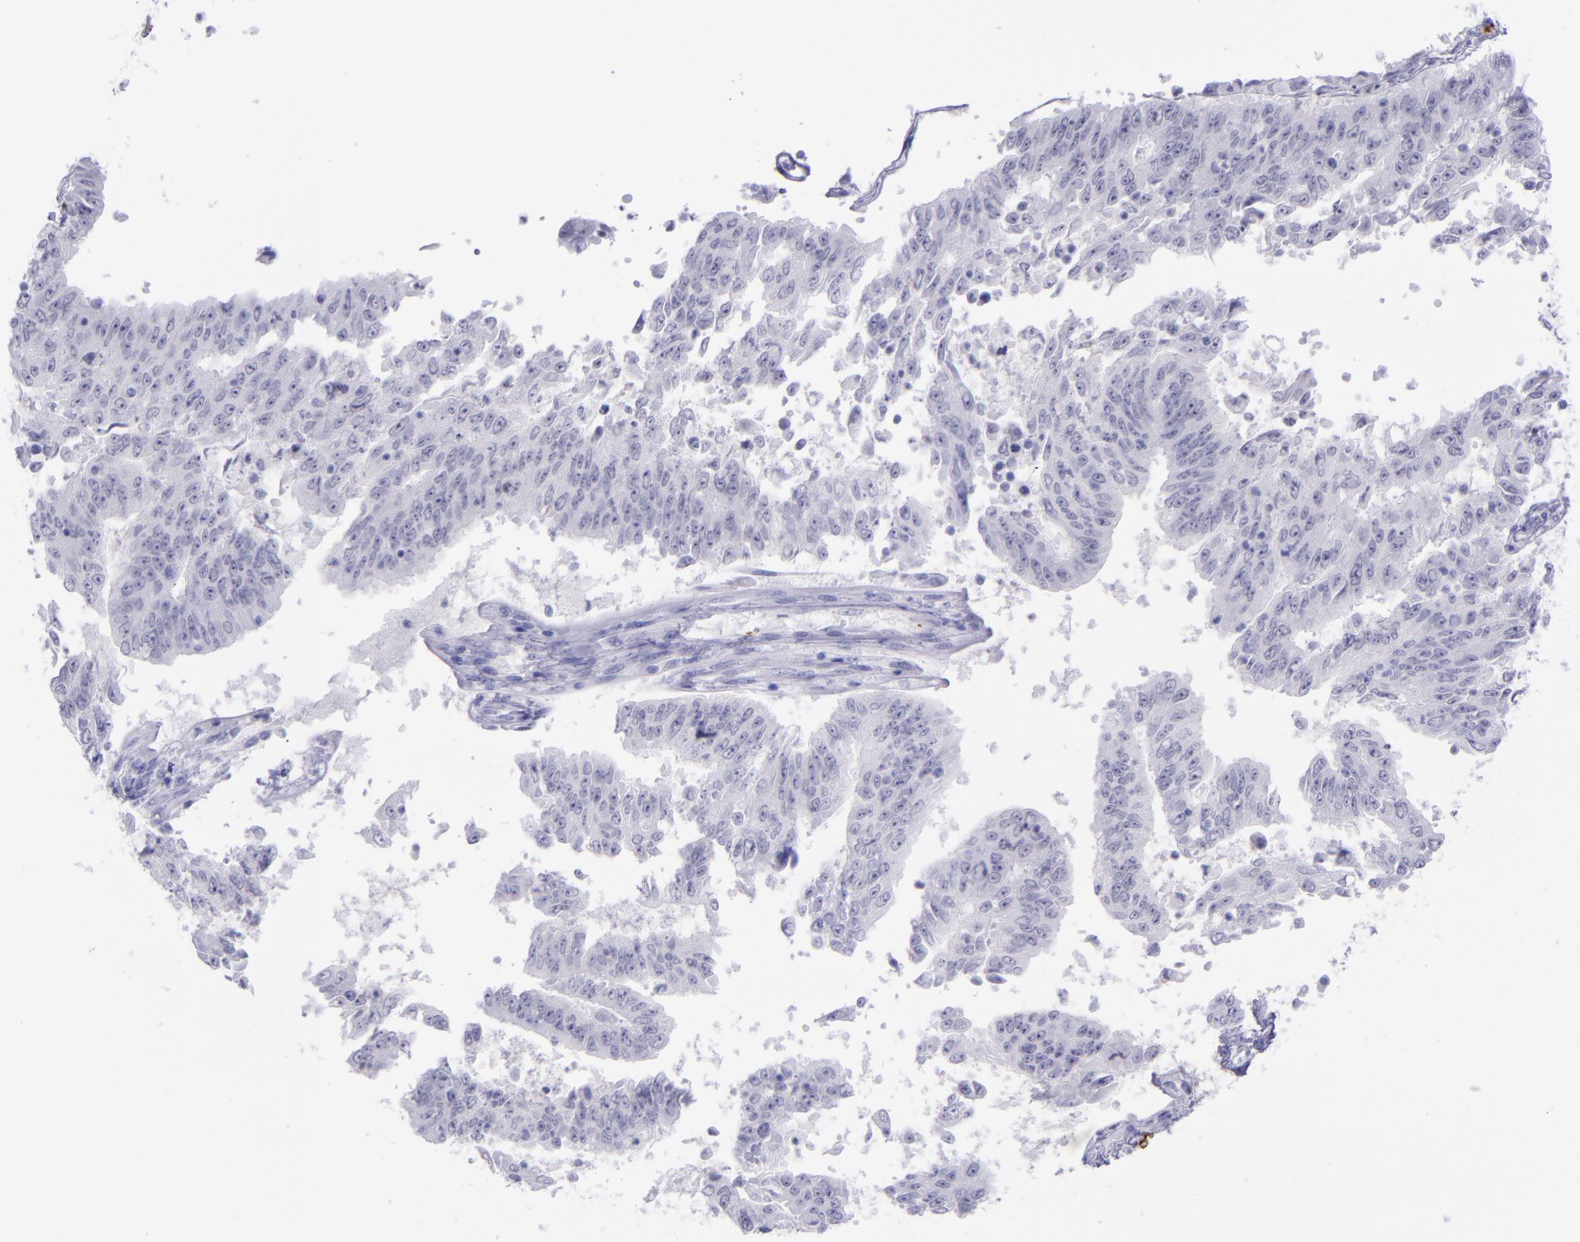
{"staining": {"intensity": "negative", "quantity": "none", "location": "none"}, "tissue": "endometrial cancer", "cell_type": "Tumor cells", "image_type": "cancer", "snomed": [{"axis": "morphology", "description": "Adenocarcinoma, NOS"}, {"axis": "topography", "description": "Endometrium"}], "caption": "Immunohistochemistry (IHC) of endometrial cancer reveals no staining in tumor cells.", "gene": "SELE", "patient": {"sex": "female", "age": 42}}